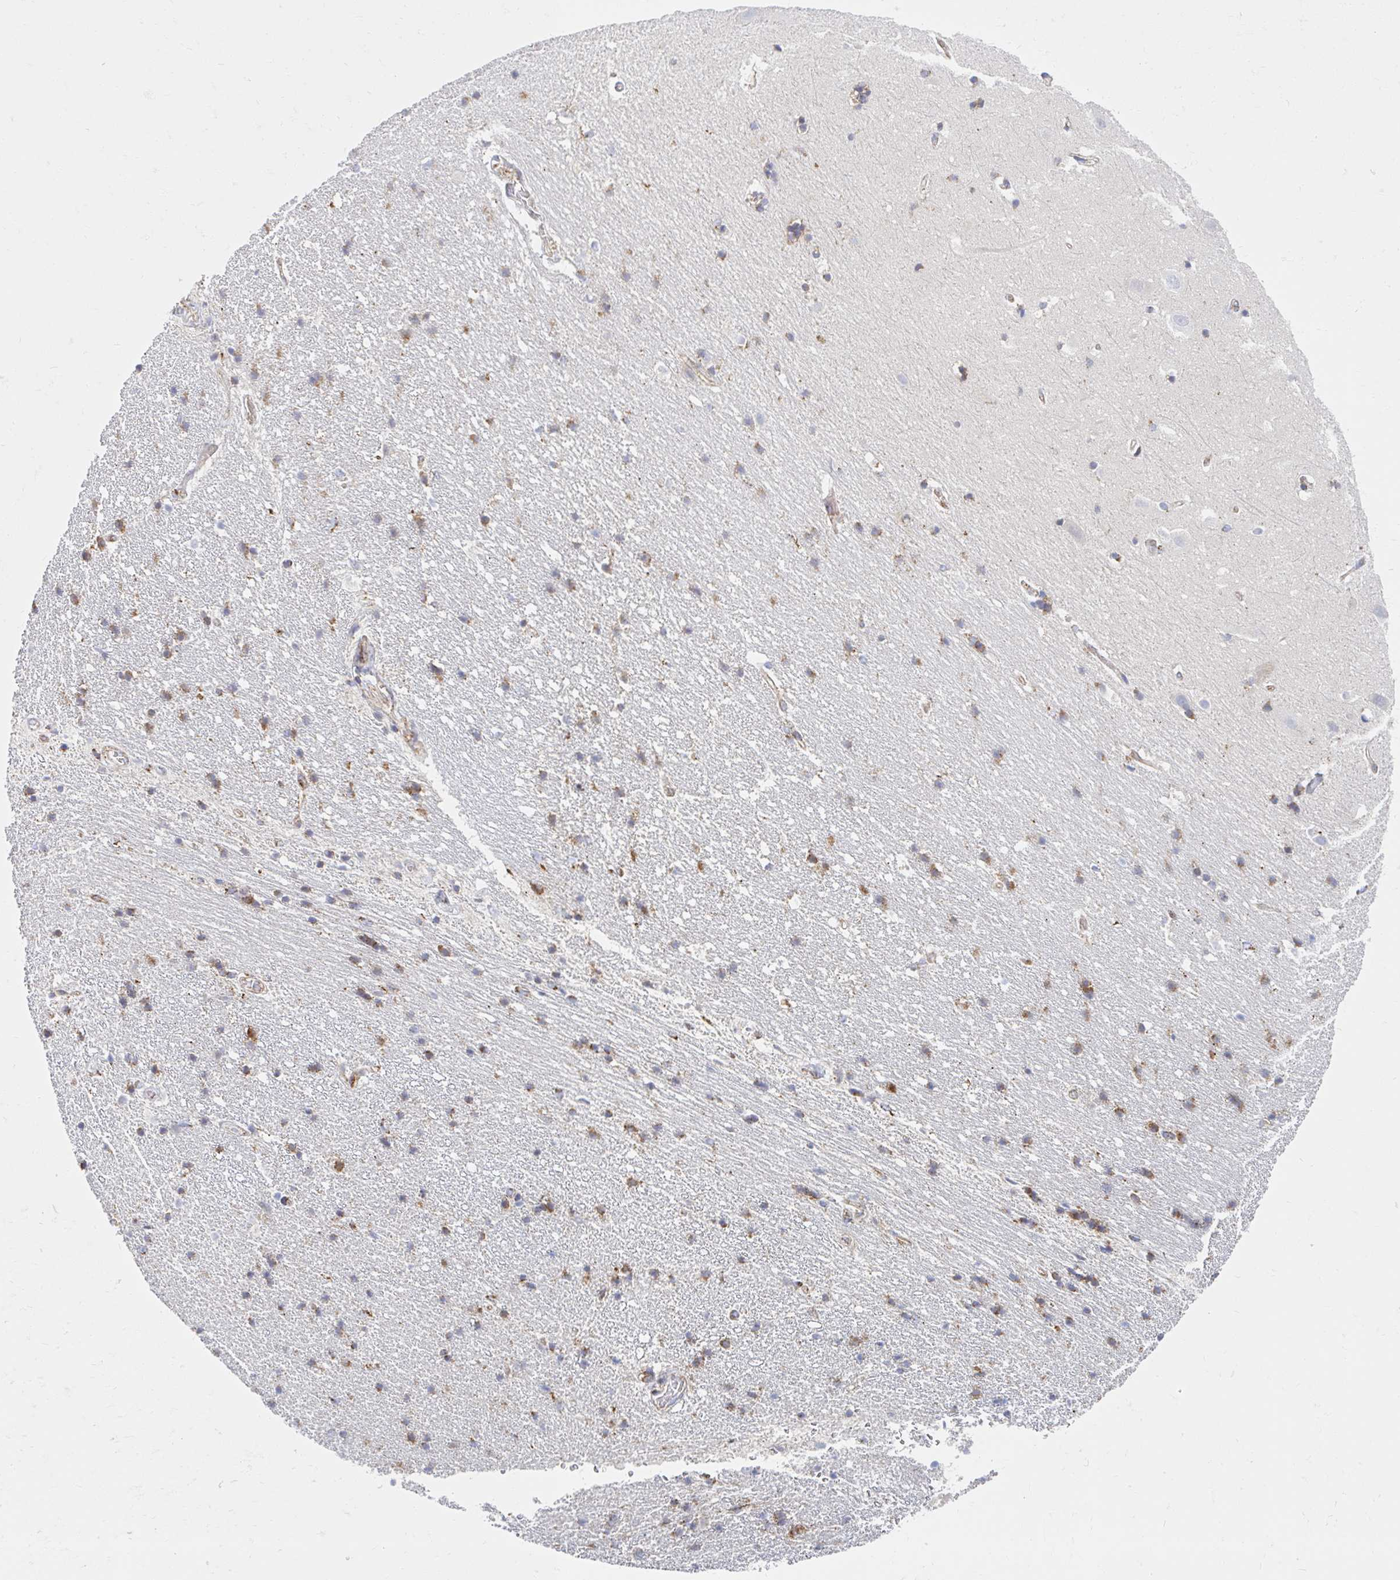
{"staining": {"intensity": "moderate", "quantity": "25%-75%", "location": "cytoplasmic/membranous"}, "tissue": "hippocampus", "cell_type": "Glial cells", "image_type": "normal", "snomed": [{"axis": "morphology", "description": "Normal tissue, NOS"}, {"axis": "topography", "description": "Hippocampus"}], "caption": "An image showing moderate cytoplasmic/membranous expression in approximately 25%-75% of glial cells in normal hippocampus, as visualized by brown immunohistochemical staining.", "gene": "MAVS", "patient": {"sex": "male", "age": 63}}